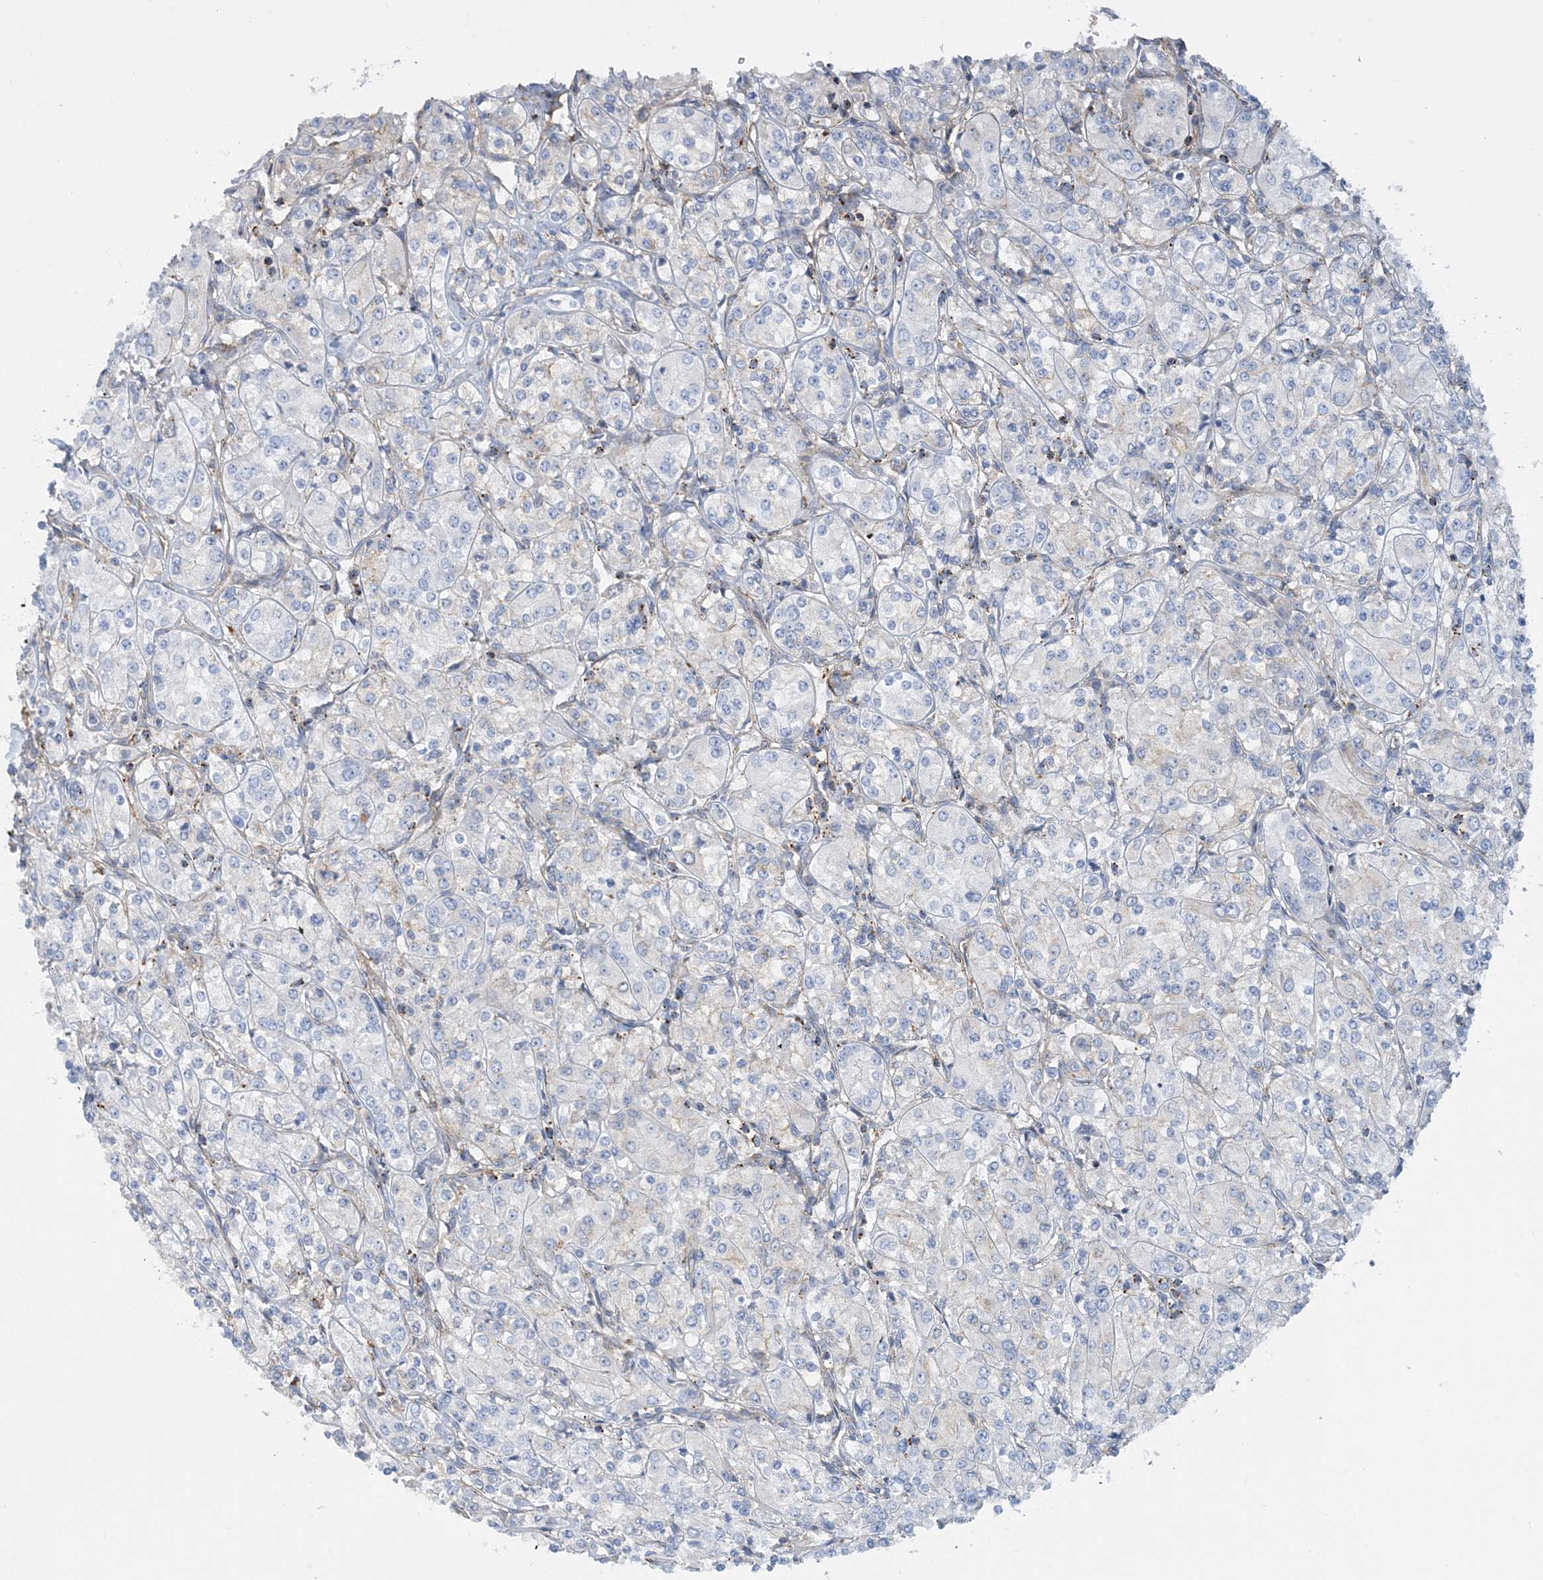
{"staining": {"intensity": "negative", "quantity": "none", "location": "none"}, "tissue": "renal cancer", "cell_type": "Tumor cells", "image_type": "cancer", "snomed": [{"axis": "morphology", "description": "Adenocarcinoma, NOS"}, {"axis": "topography", "description": "Kidney"}], "caption": "Renal cancer (adenocarcinoma) stained for a protein using IHC reveals no expression tumor cells.", "gene": "CALHM5", "patient": {"sex": "male", "age": 77}}